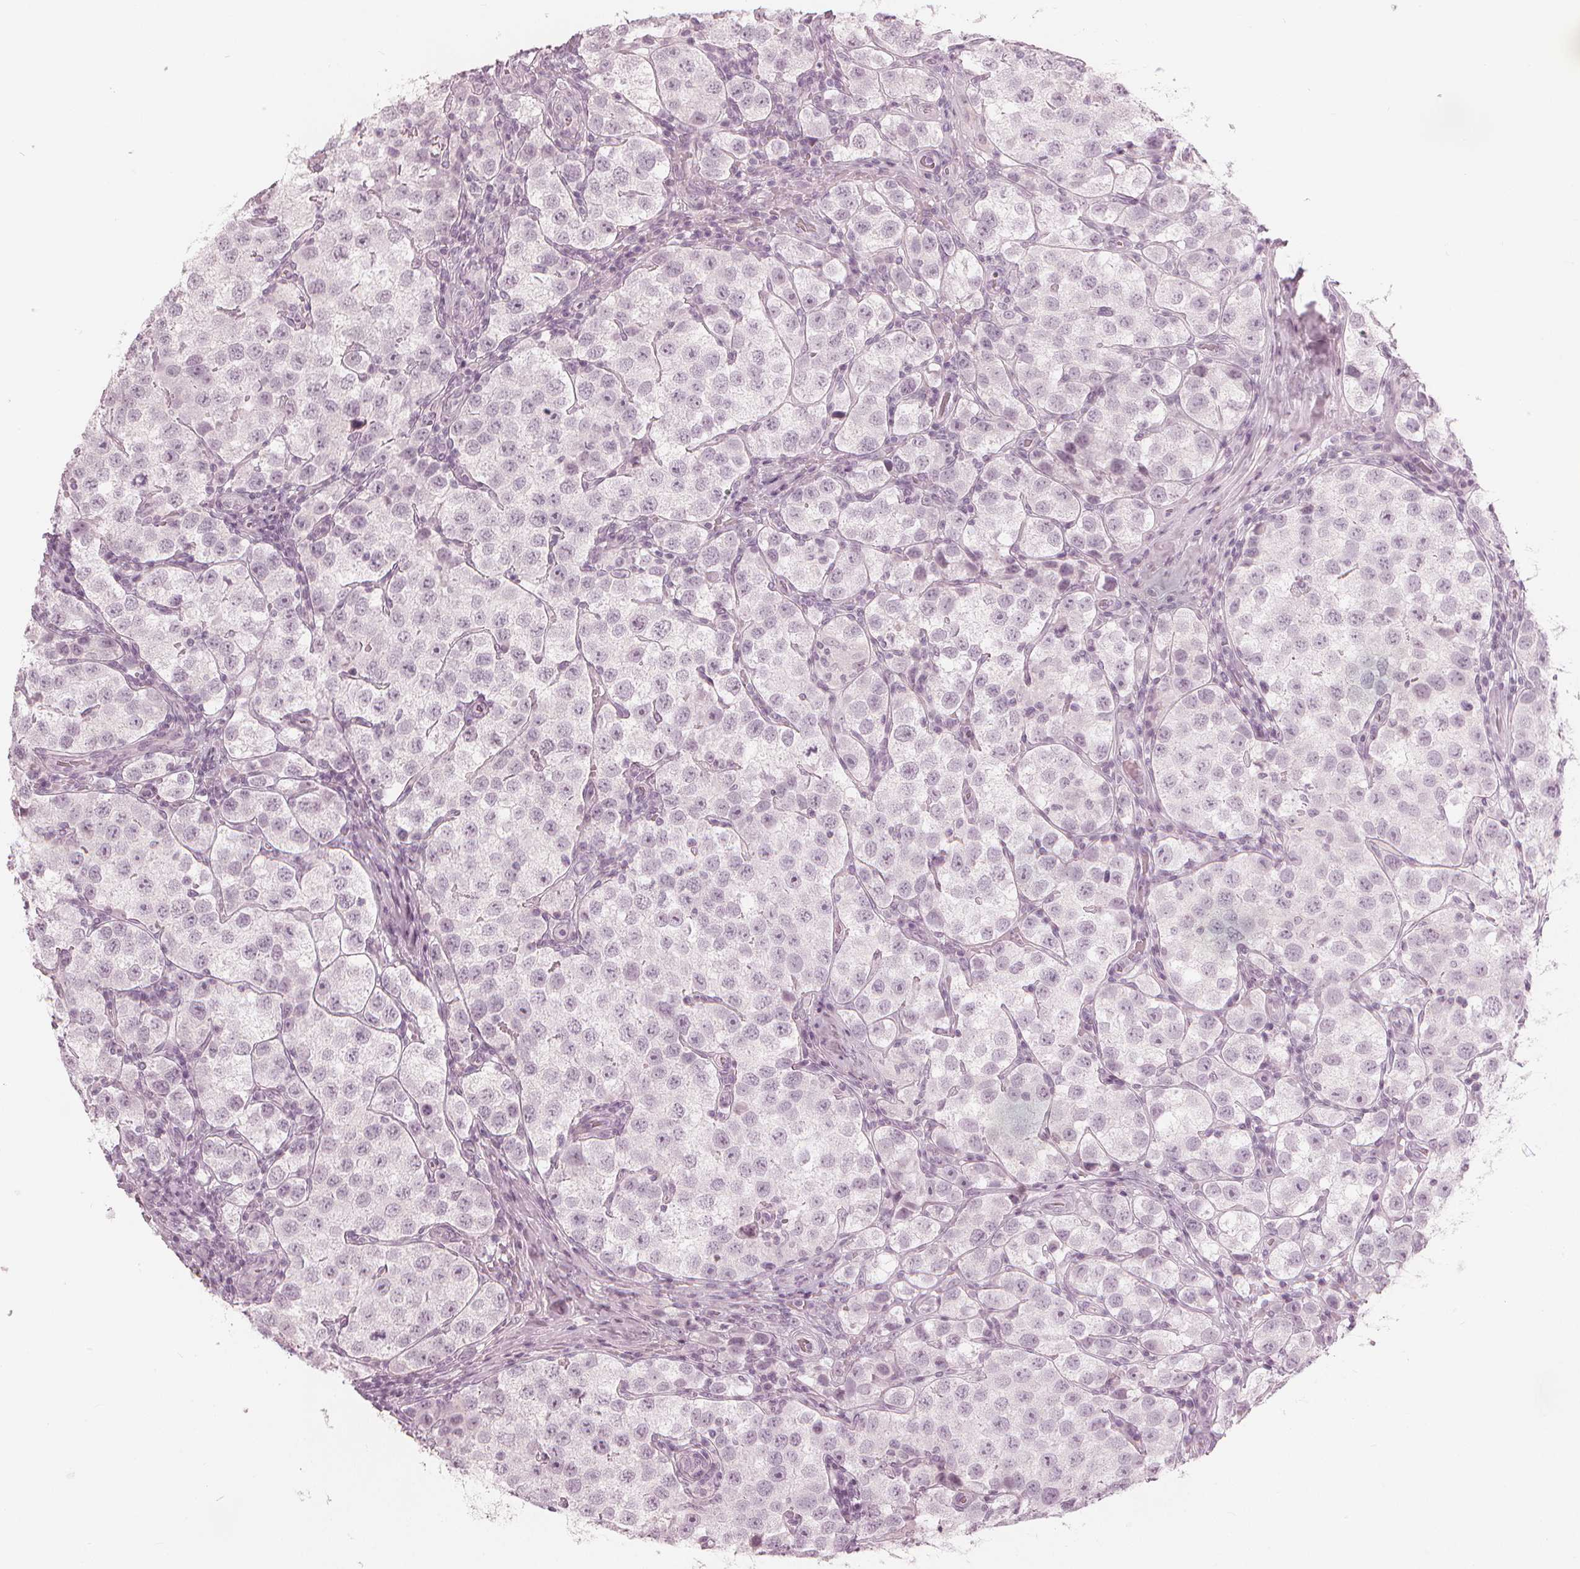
{"staining": {"intensity": "negative", "quantity": "none", "location": "none"}, "tissue": "testis cancer", "cell_type": "Tumor cells", "image_type": "cancer", "snomed": [{"axis": "morphology", "description": "Seminoma, NOS"}, {"axis": "topography", "description": "Testis"}], "caption": "Protein analysis of testis cancer exhibits no significant staining in tumor cells.", "gene": "PAEP", "patient": {"sex": "male", "age": 37}}